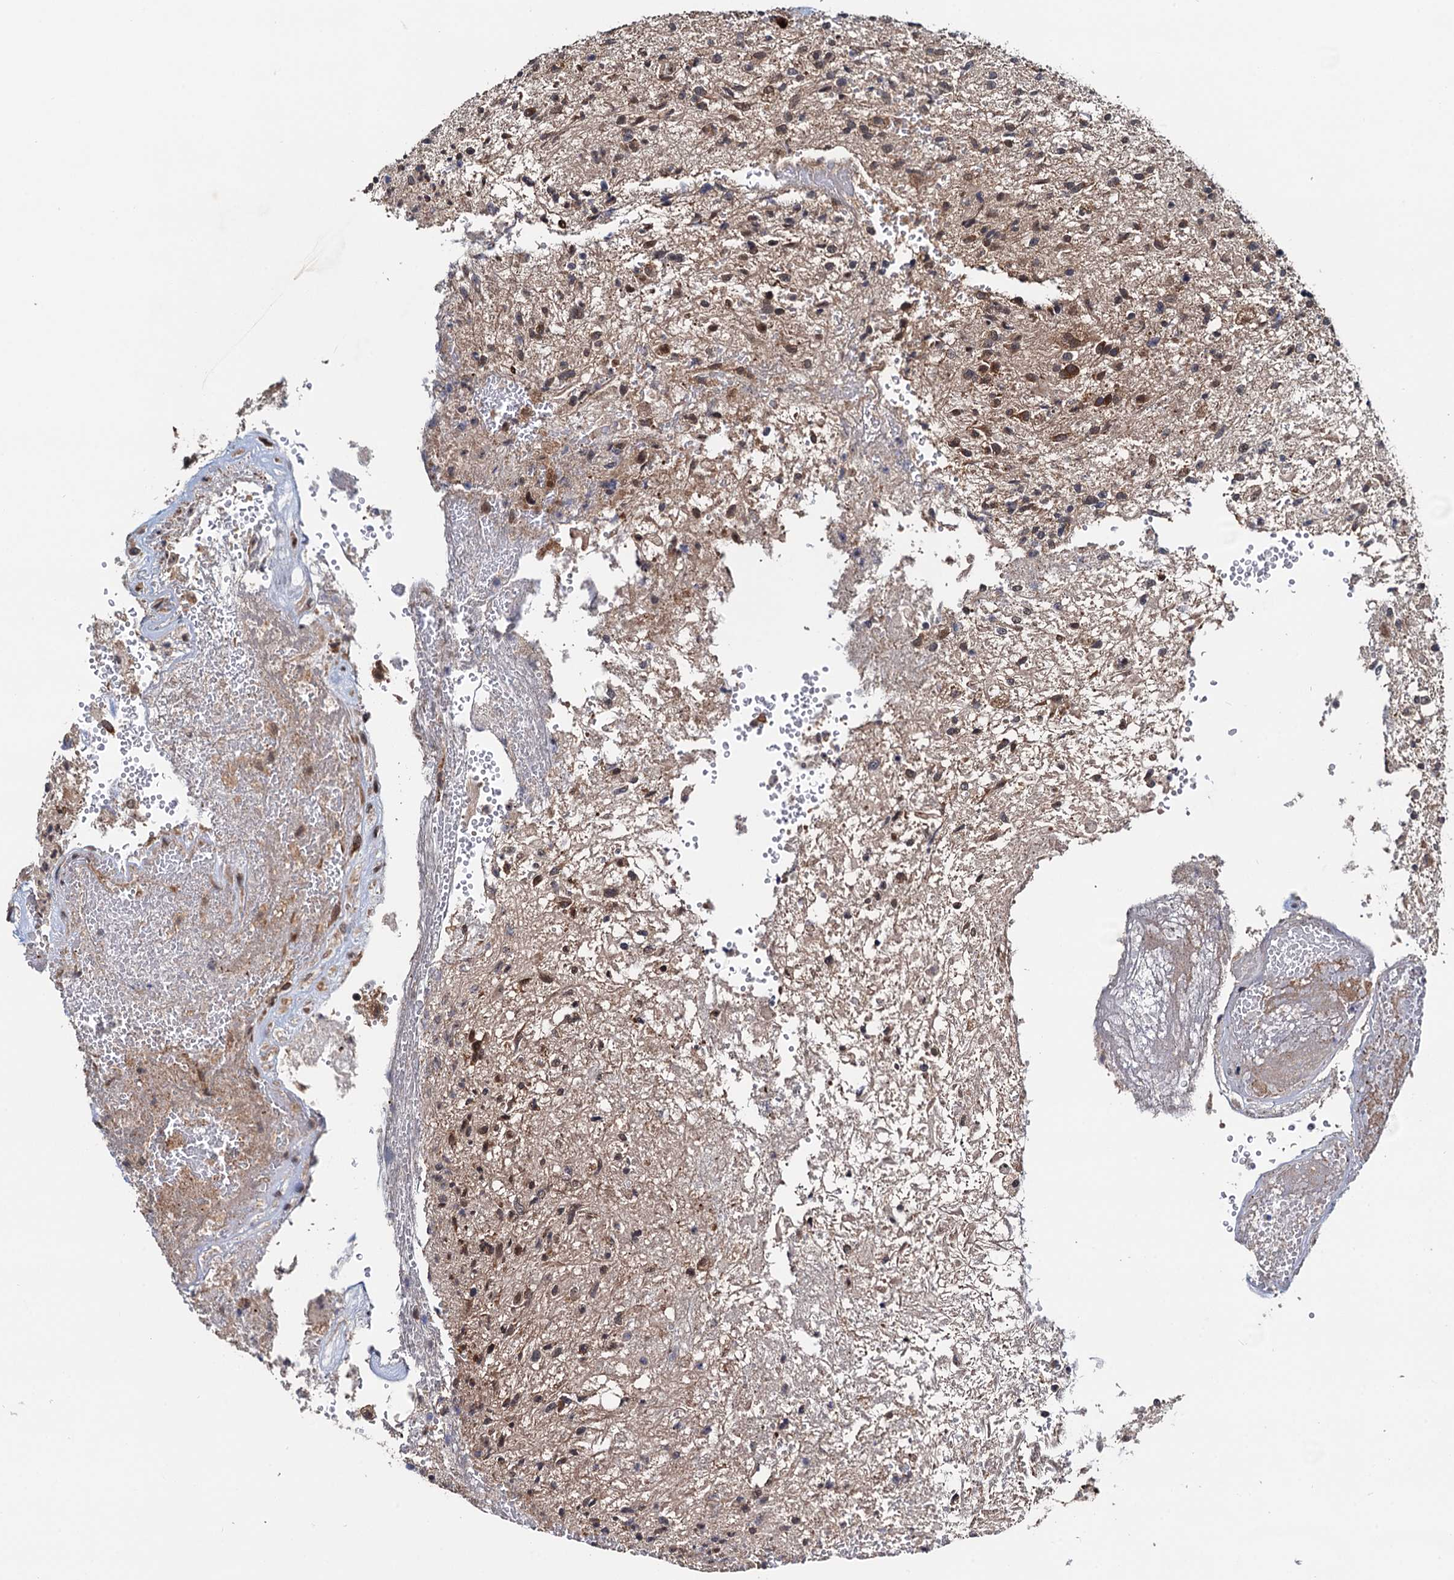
{"staining": {"intensity": "moderate", "quantity": "25%-75%", "location": "cytoplasmic/membranous"}, "tissue": "glioma", "cell_type": "Tumor cells", "image_type": "cancer", "snomed": [{"axis": "morphology", "description": "Glioma, malignant, High grade"}, {"axis": "topography", "description": "Brain"}], "caption": "Tumor cells reveal moderate cytoplasmic/membranous staining in approximately 25%-75% of cells in glioma.", "gene": "NAA16", "patient": {"sex": "male", "age": 56}}